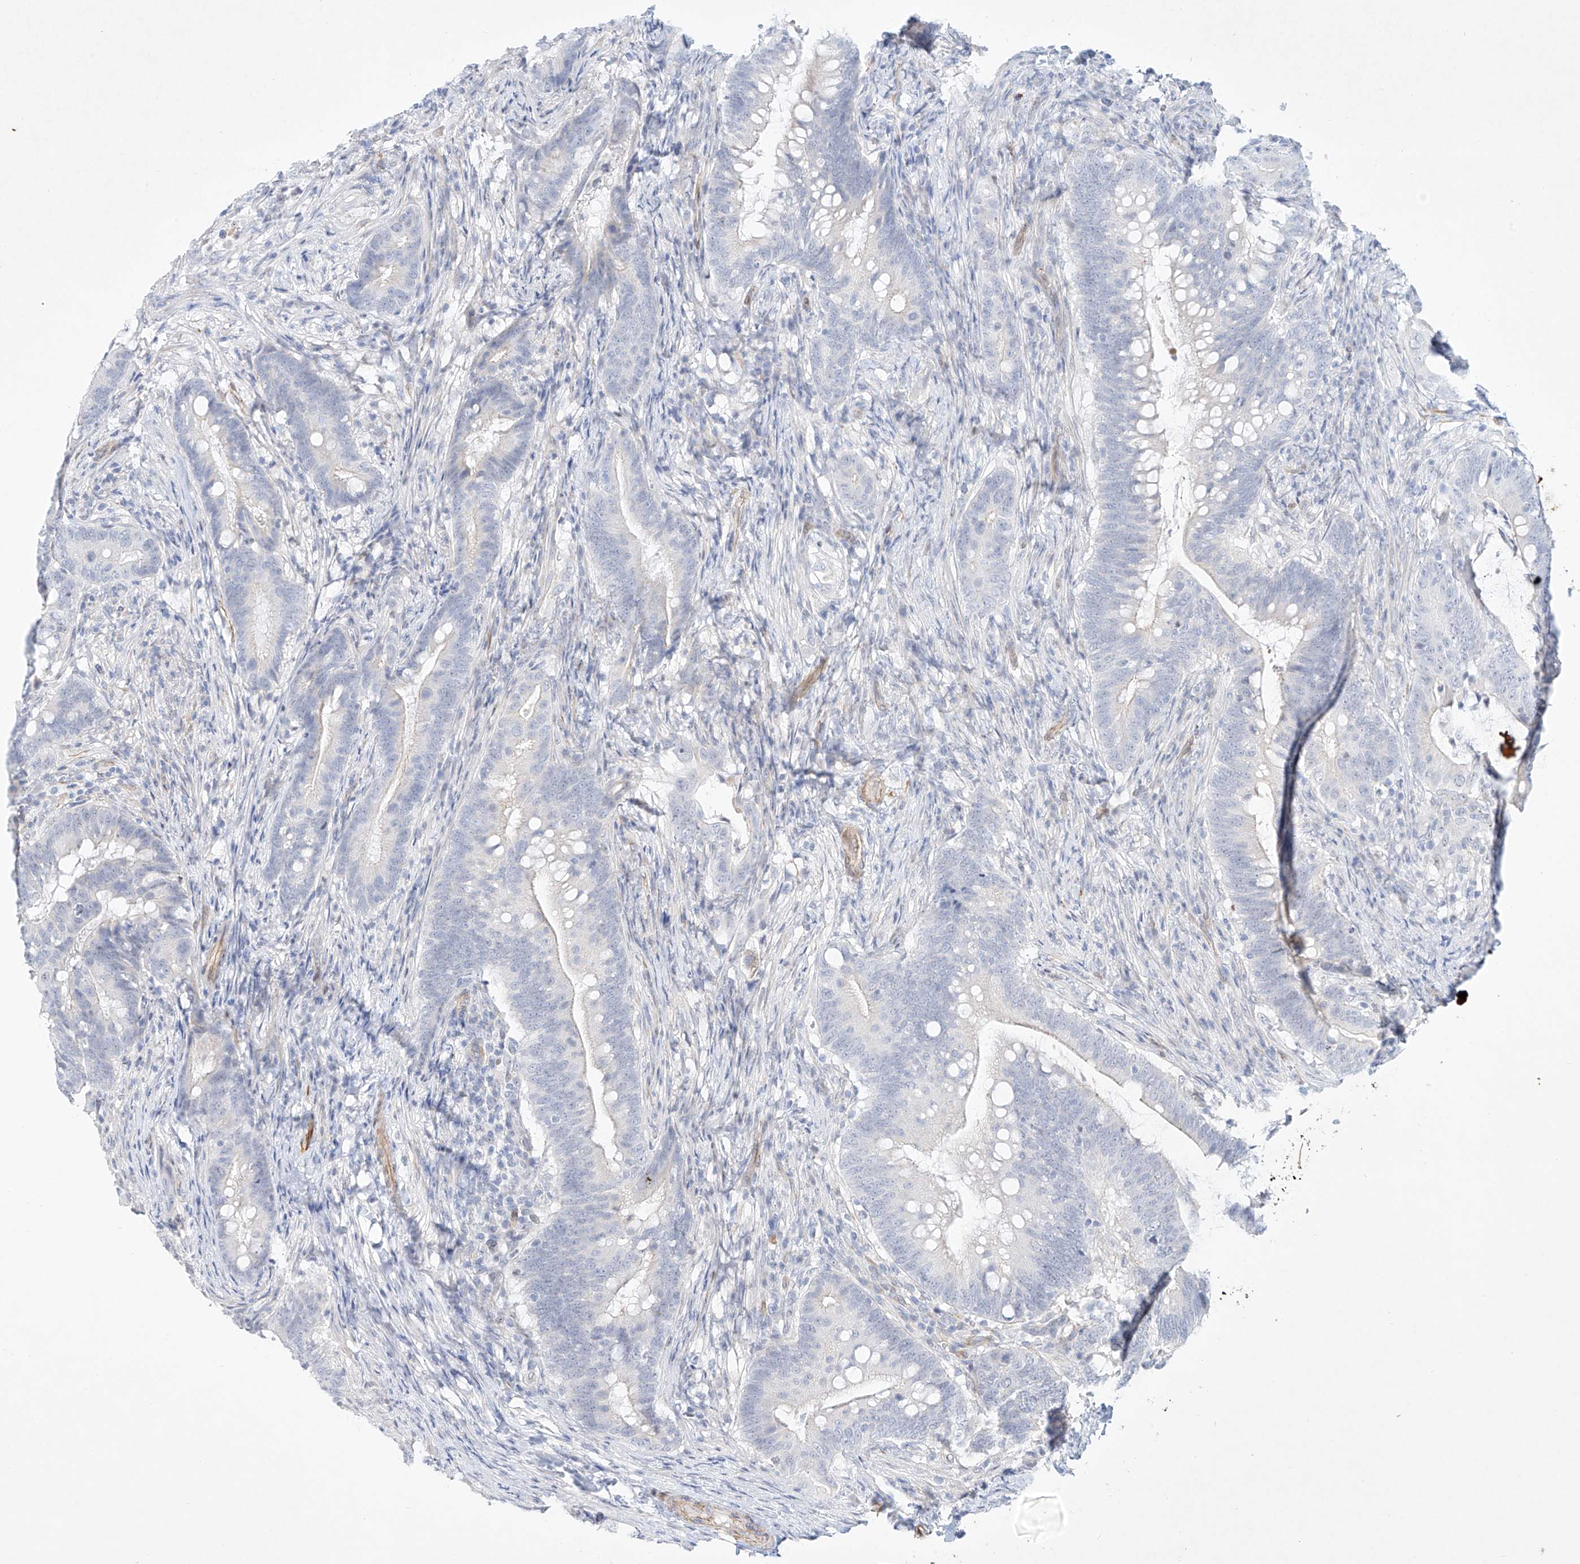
{"staining": {"intensity": "negative", "quantity": "none", "location": "none"}, "tissue": "colorectal cancer", "cell_type": "Tumor cells", "image_type": "cancer", "snomed": [{"axis": "morphology", "description": "Adenocarcinoma, NOS"}, {"axis": "topography", "description": "Colon"}], "caption": "The histopathology image exhibits no significant positivity in tumor cells of adenocarcinoma (colorectal). (Stains: DAB (3,3'-diaminobenzidine) immunohistochemistry (IHC) with hematoxylin counter stain, Microscopy: brightfield microscopy at high magnification).", "gene": "REEP2", "patient": {"sex": "female", "age": 66}}